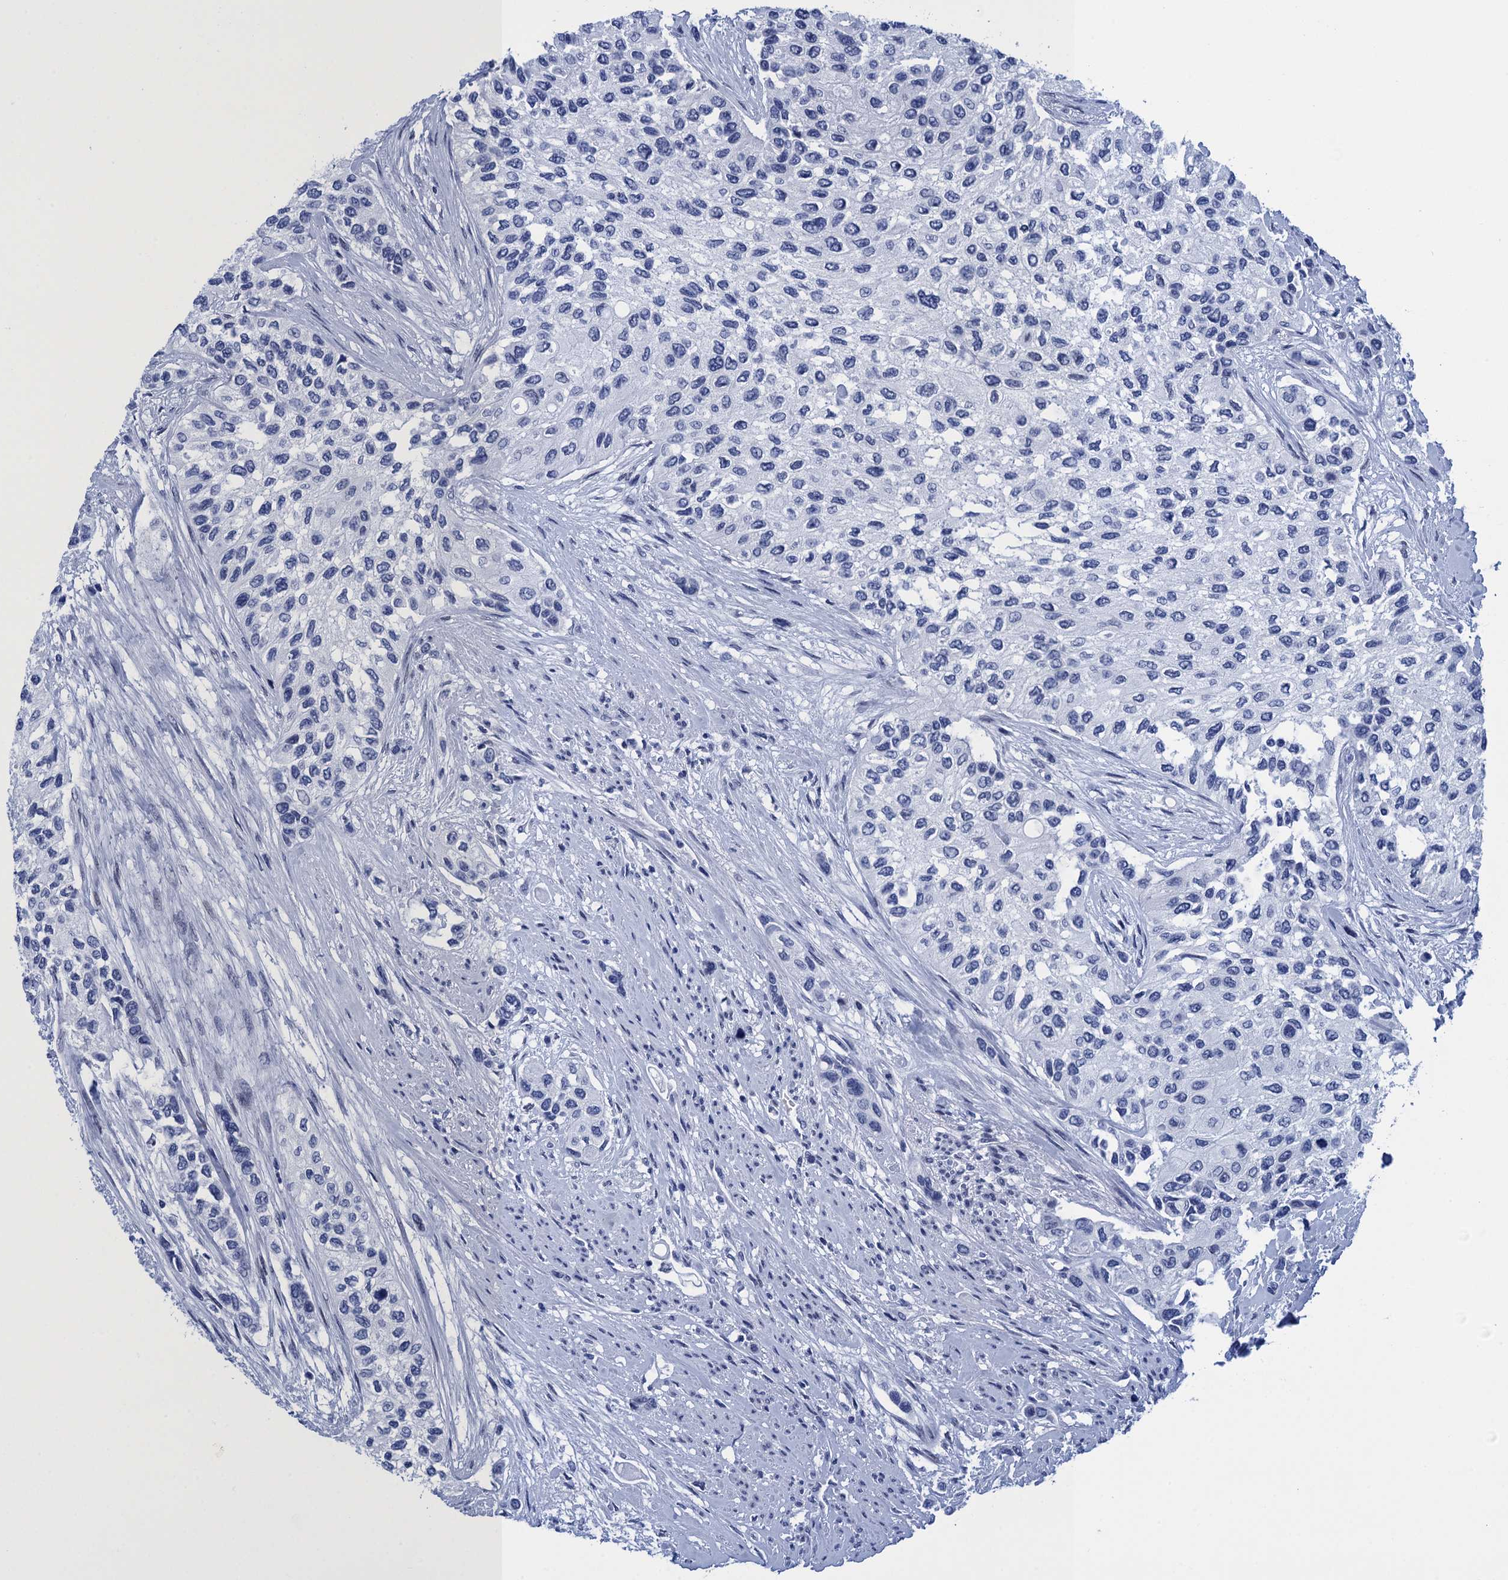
{"staining": {"intensity": "negative", "quantity": "none", "location": "none"}, "tissue": "urothelial cancer", "cell_type": "Tumor cells", "image_type": "cancer", "snomed": [{"axis": "morphology", "description": "Normal tissue, NOS"}, {"axis": "morphology", "description": "Urothelial carcinoma, High grade"}, {"axis": "topography", "description": "Vascular tissue"}, {"axis": "topography", "description": "Urinary bladder"}], "caption": "IHC image of urothelial carcinoma (high-grade) stained for a protein (brown), which shows no expression in tumor cells.", "gene": "METTL25", "patient": {"sex": "female", "age": 56}}